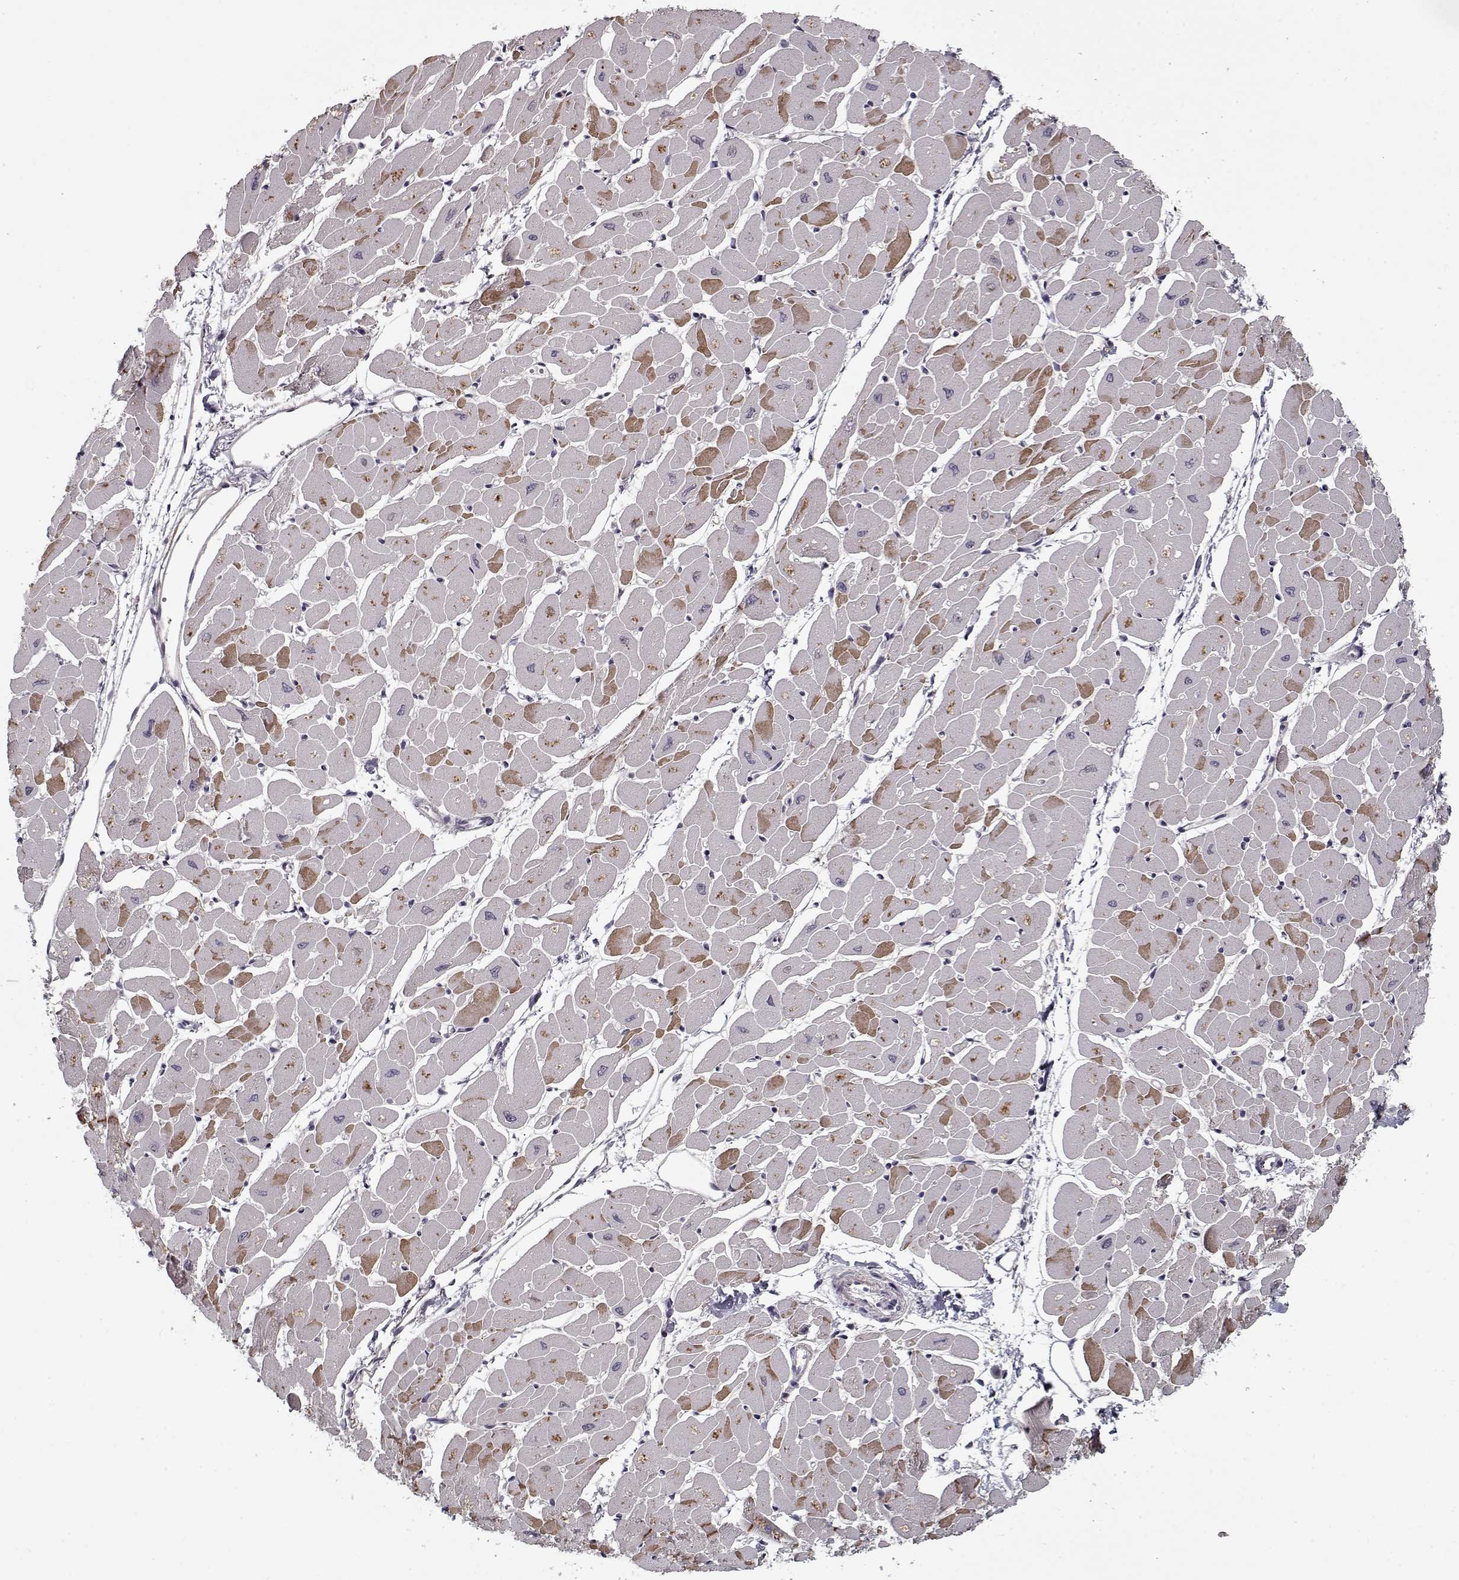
{"staining": {"intensity": "moderate", "quantity": "<25%", "location": "cytoplasmic/membranous"}, "tissue": "heart muscle", "cell_type": "Cardiomyocytes", "image_type": "normal", "snomed": [{"axis": "morphology", "description": "Normal tissue, NOS"}, {"axis": "topography", "description": "Heart"}], "caption": "Immunohistochemistry (IHC) (DAB (3,3'-diaminobenzidine)) staining of benign human heart muscle reveals moderate cytoplasmic/membranous protein staining in about <25% of cardiomyocytes. (IHC, brightfield microscopy, high magnification).", "gene": "AFM", "patient": {"sex": "male", "age": 57}}